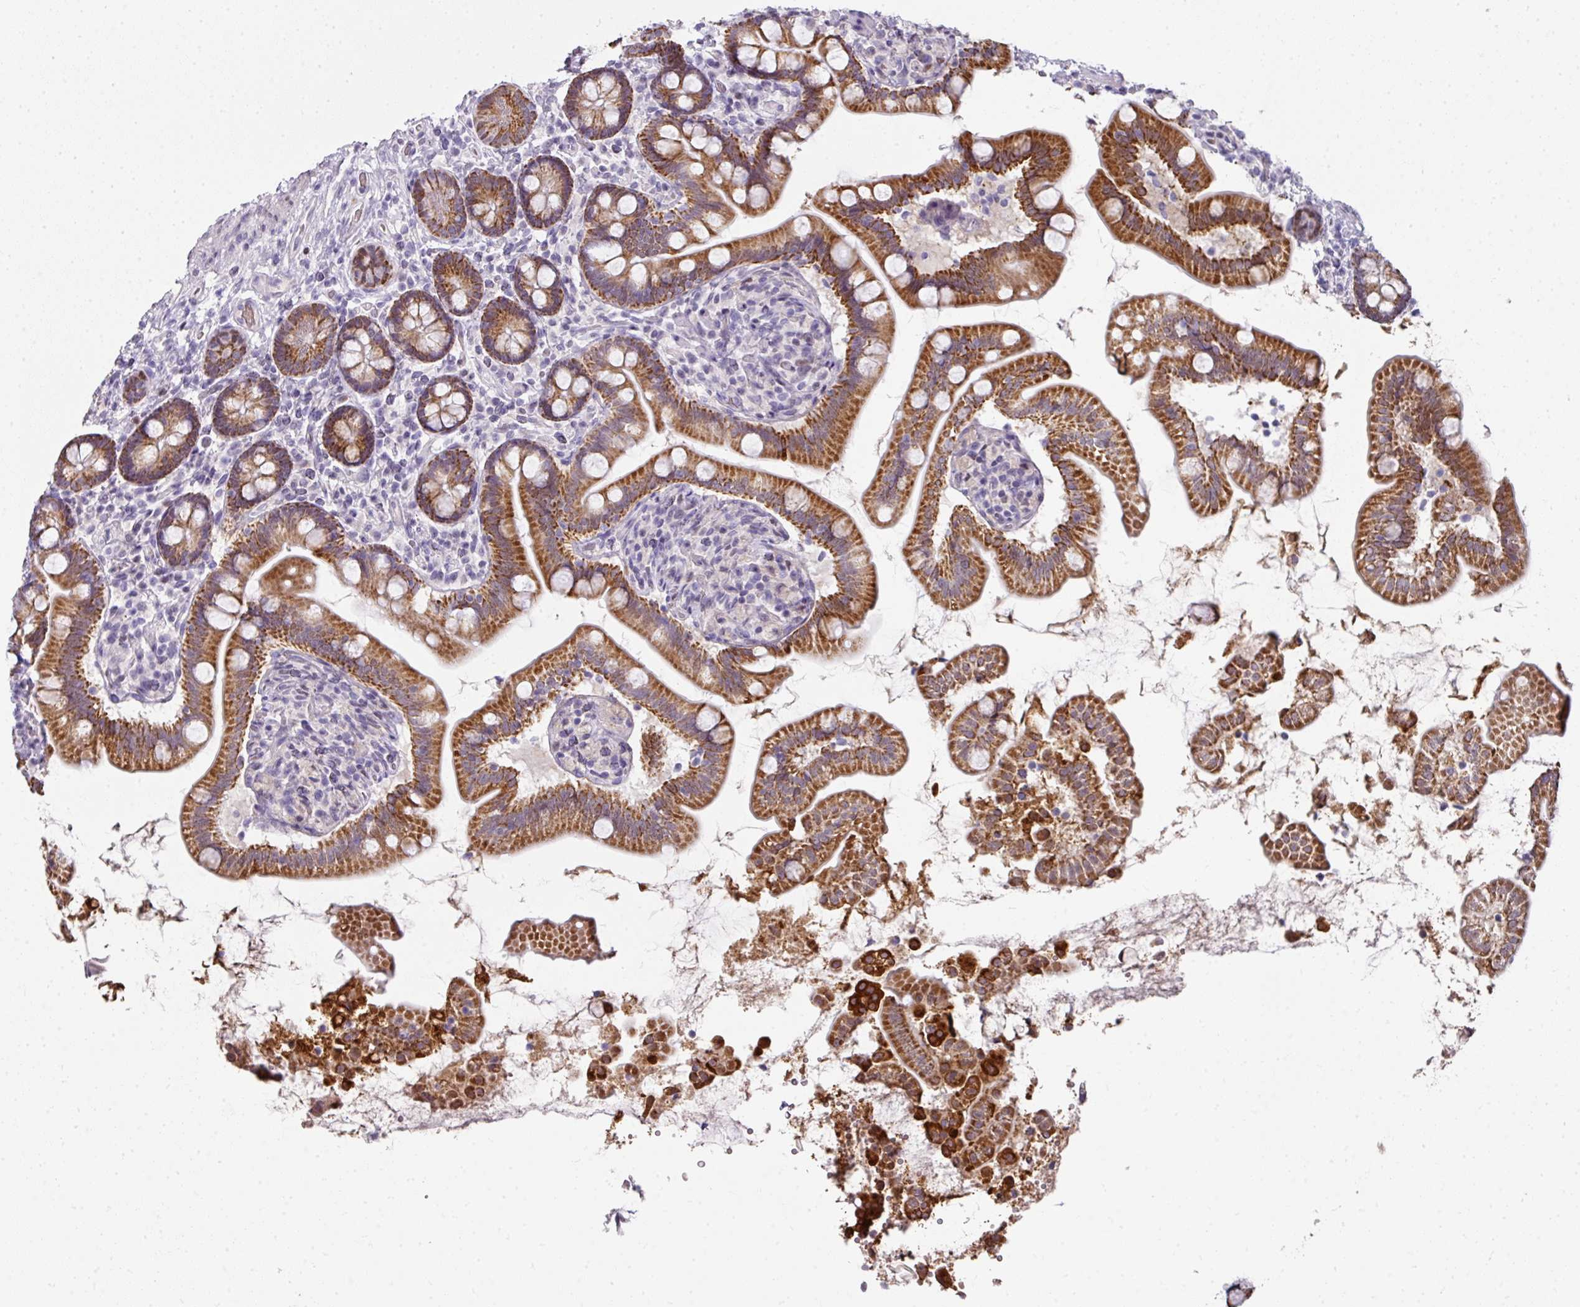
{"staining": {"intensity": "strong", "quantity": ">75%", "location": "cytoplasmic/membranous"}, "tissue": "small intestine", "cell_type": "Glandular cells", "image_type": "normal", "snomed": [{"axis": "morphology", "description": "Normal tissue, NOS"}, {"axis": "topography", "description": "Small intestine"}], "caption": "DAB immunohistochemical staining of normal small intestine exhibits strong cytoplasmic/membranous protein staining in approximately >75% of glandular cells.", "gene": "ANKRD18A", "patient": {"sex": "female", "age": 64}}